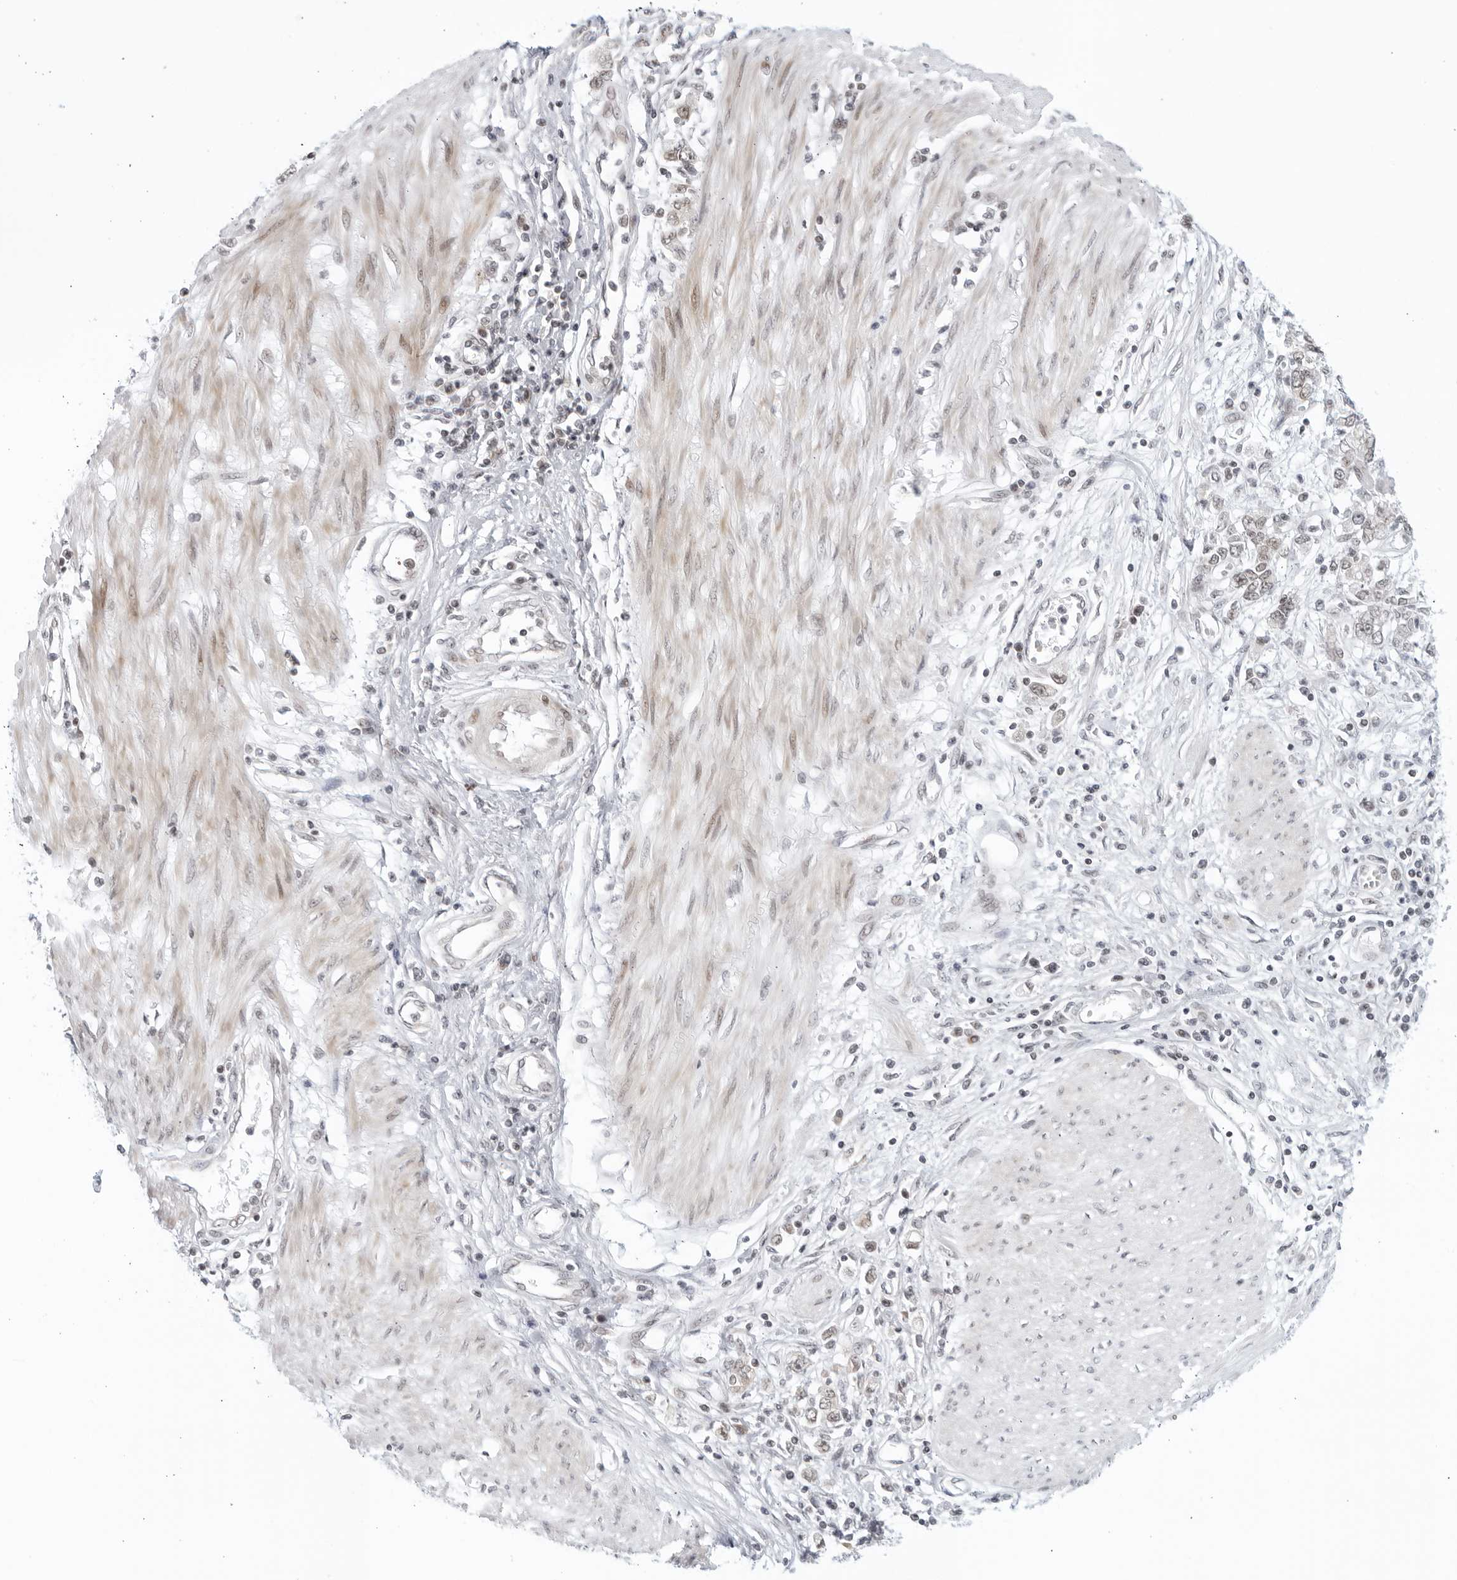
{"staining": {"intensity": "weak", "quantity": "25%-75%", "location": "nuclear"}, "tissue": "stomach cancer", "cell_type": "Tumor cells", "image_type": "cancer", "snomed": [{"axis": "morphology", "description": "Adenocarcinoma, NOS"}, {"axis": "topography", "description": "Stomach"}], "caption": "Brown immunohistochemical staining in human stomach cancer (adenocarcinoma) shows weak nuclear expression in approximately 25%-75% of tumor cells.", "gene": "RAB11FIP3", "patient": {"sex": "female", "age": 76}}